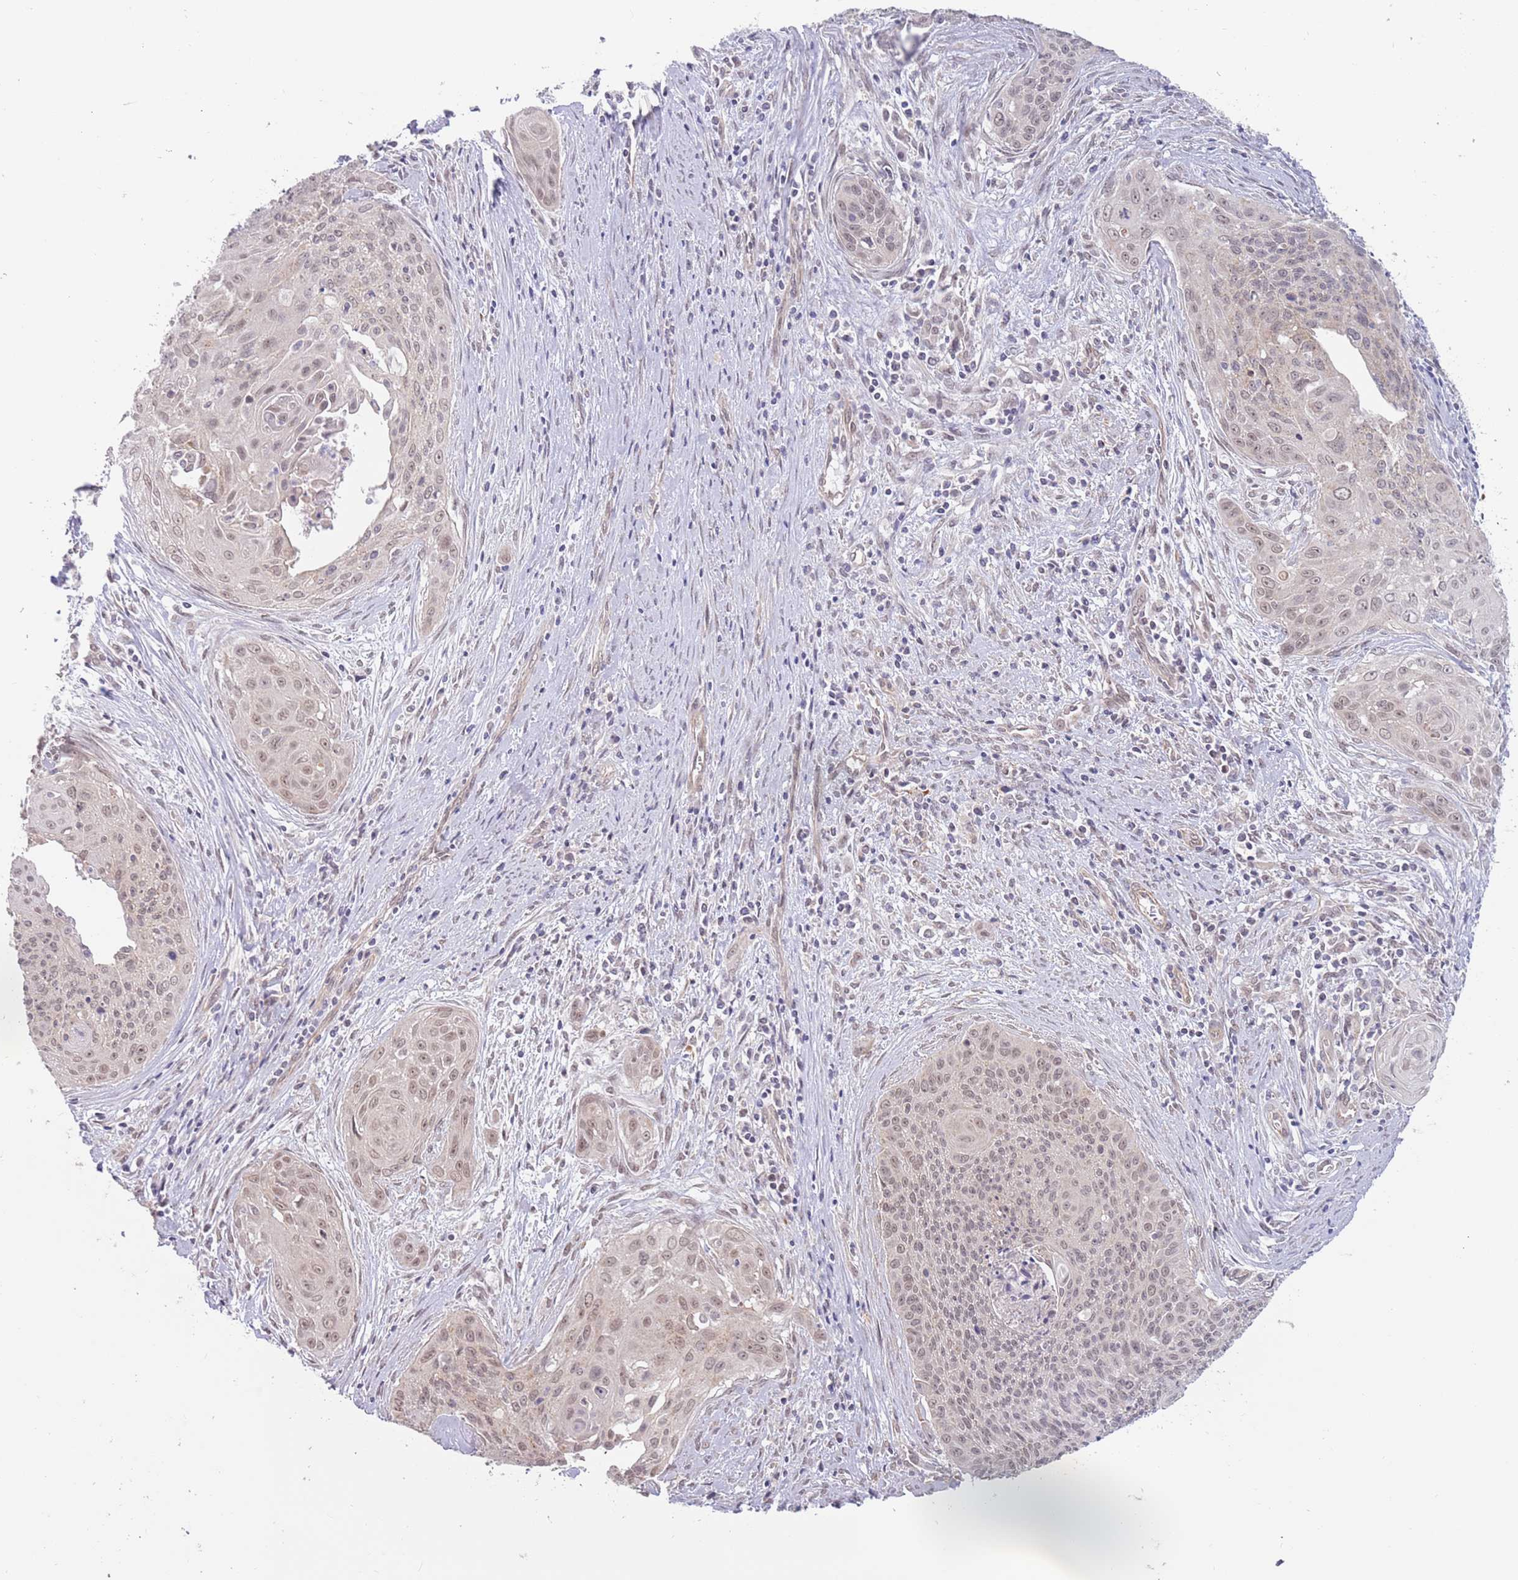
{"staining": {"intensity": "weak", "quantity": ">75%", "location": "nuclear"}, "tissue": "cervical cancer", "cell_type": "Tumor cells", "image_type": "cancer", "snomed": [{"axis": "morphology", "description": "Squamous cell carcinoma, NOS"}, {"axis": "topography", "description": "Cervix"}], "caption": "This is a histology image of IHC staining of cervical cancer, which shows weak staining in the nuclear of tumor cells.", "gene": "UQCC3", "patient": {"sex": "female", "age": 55}}